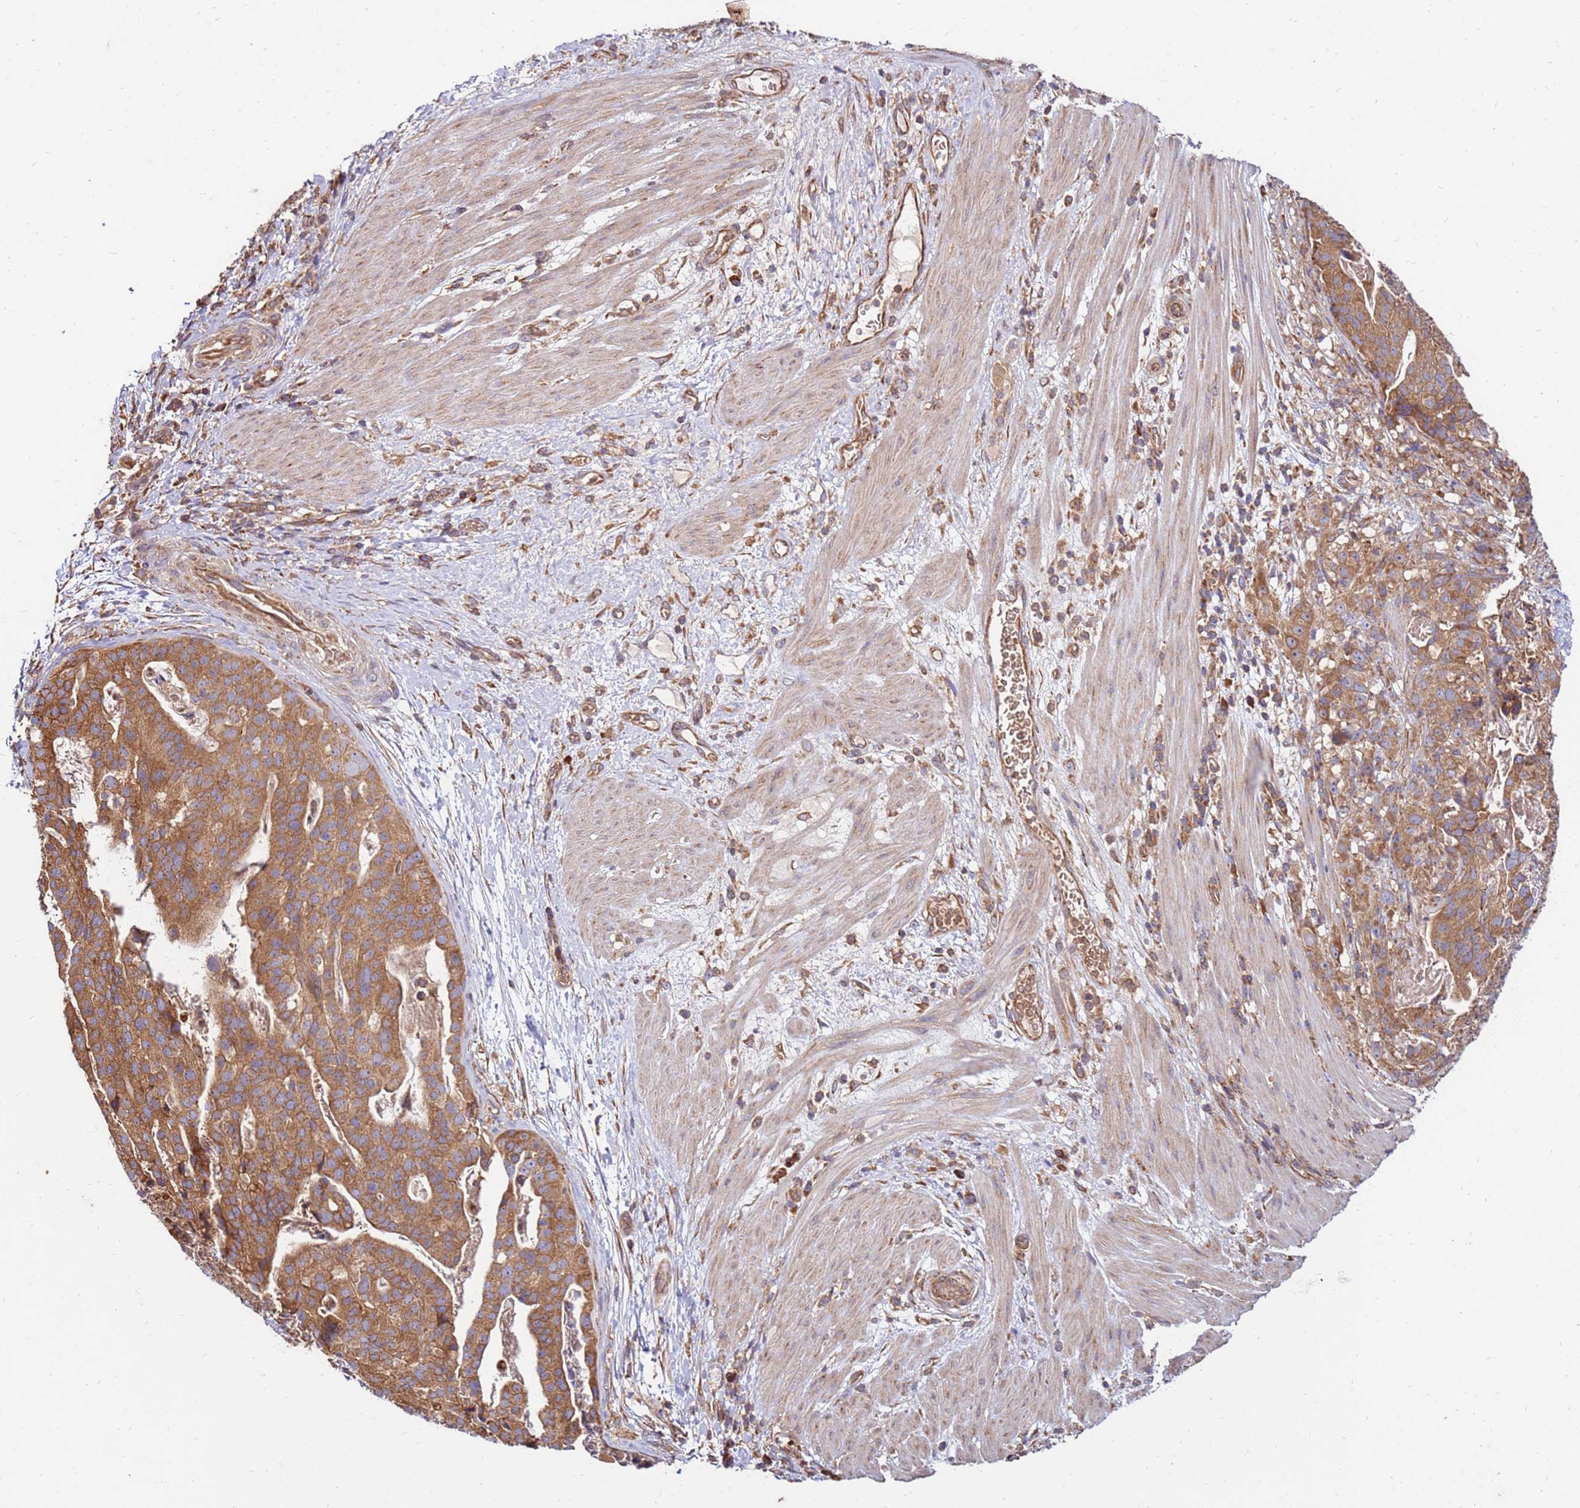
{"staining": {"intensity": "moderate", "quantity": ">75%", "location": "cytoplasmic/membranous"}, "tissue": "stomach cancer", "cell_type": "Tumor cells", "image_type": "cancer", "snomed": [{"axis": "morphology", "description": "Adenocarcinoma, NOS"}, {"axis": "topography", "description": "Stomach"}], "caption": "Stomach cancer (adenocarcinoma) stained with a protein marker exhibits moderate staining in tumor cells.", "gene": "SLC44A5", "patient": {"sex": "male", "age": 48}}